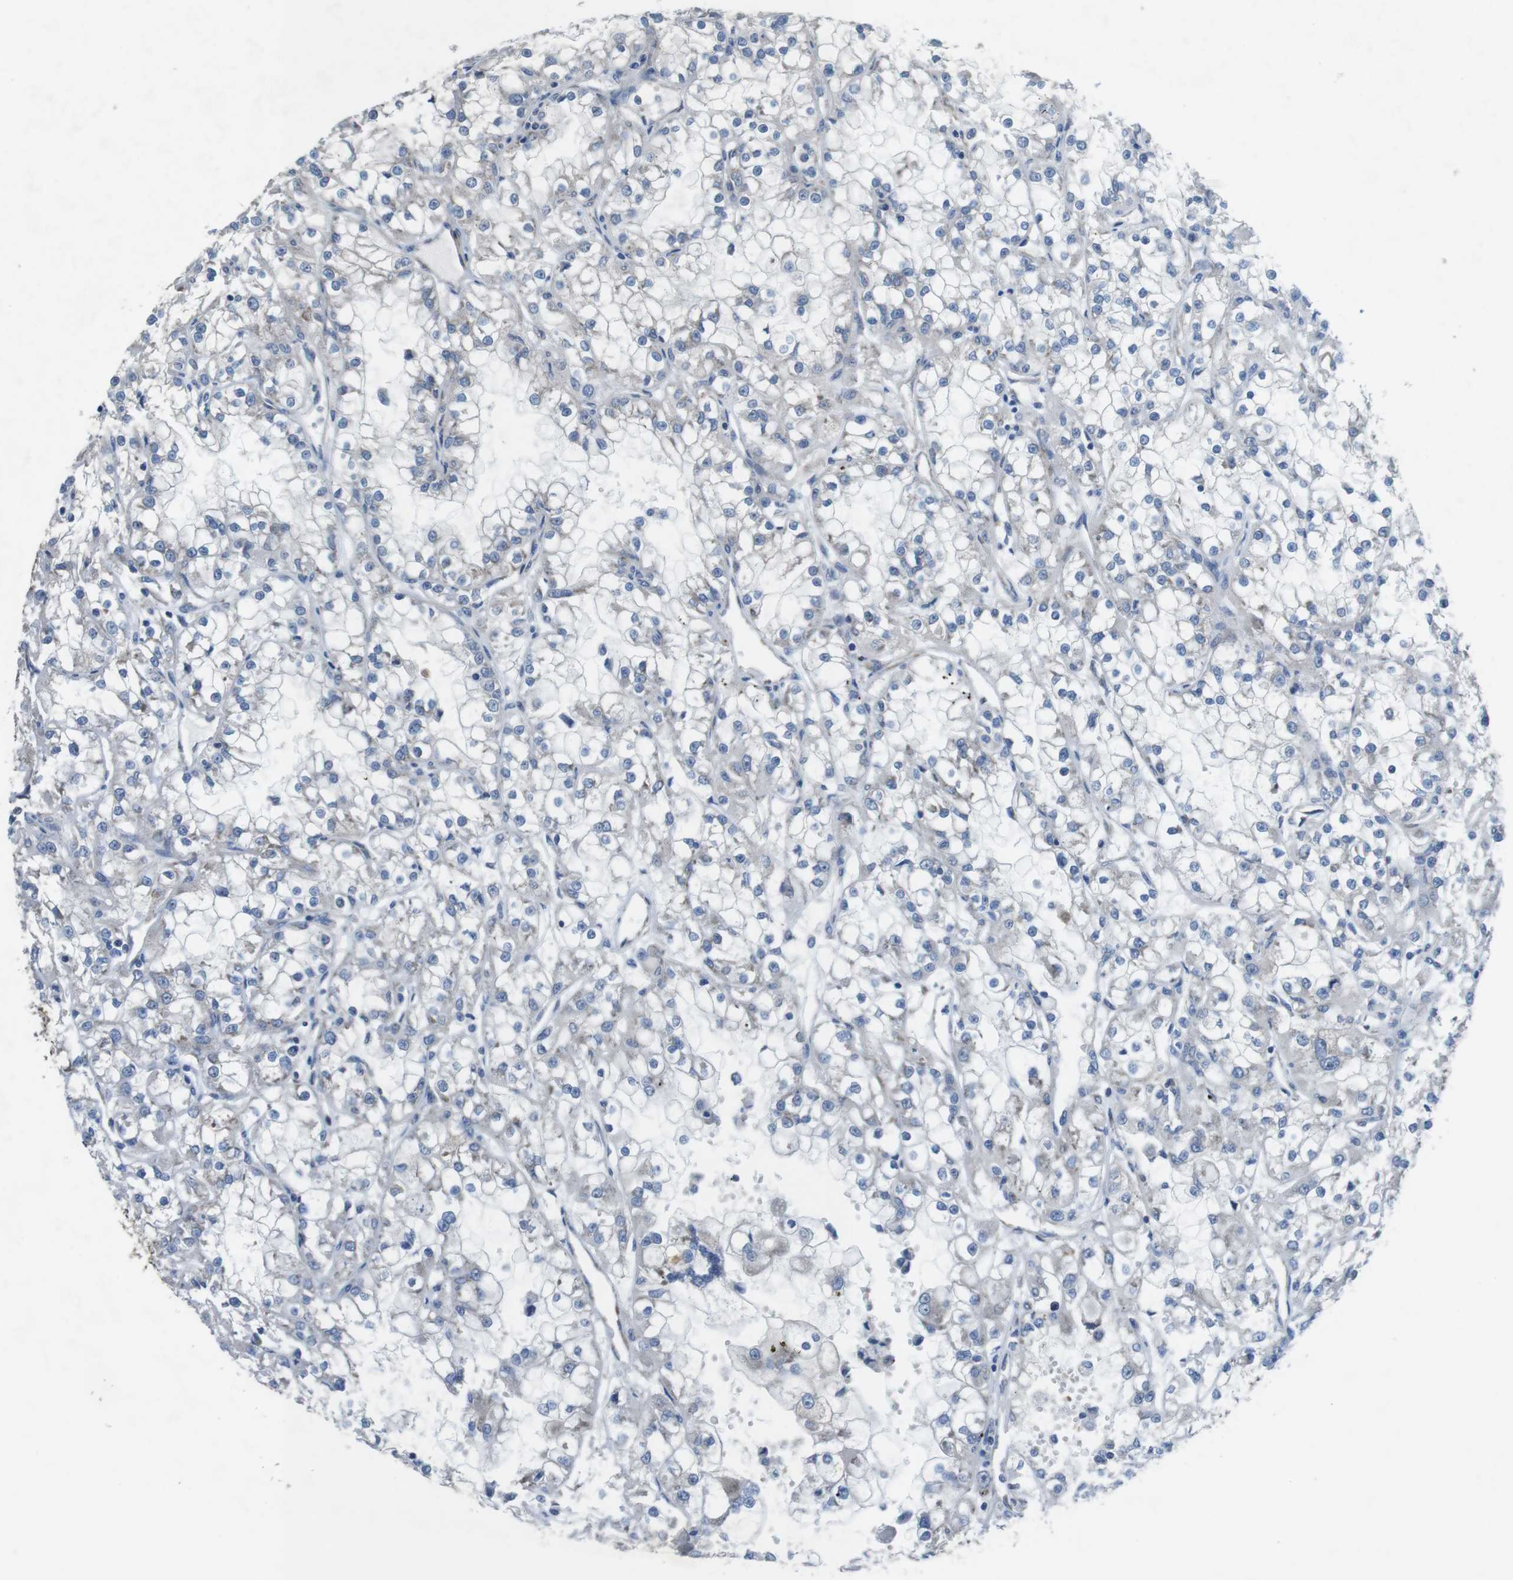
{"staining": {"intensity": "negative", "quantity": "none", "location": "none"}, "tissue": "renal cancer", "cell_type": "Tumor cells", "image_type": "cancer", "snomed": [{"axis": "morphology", "description": "Adenocarcinoma, NOS"}, {"axis": "topography", "description": "Kidney"}], "caption": "Renal adenocarcinoma was stained to show a protein in brown. There is no significant expression in tumor cells.", "gene": "DCLK1", "patient": {"sex": "female", "age": 52}}